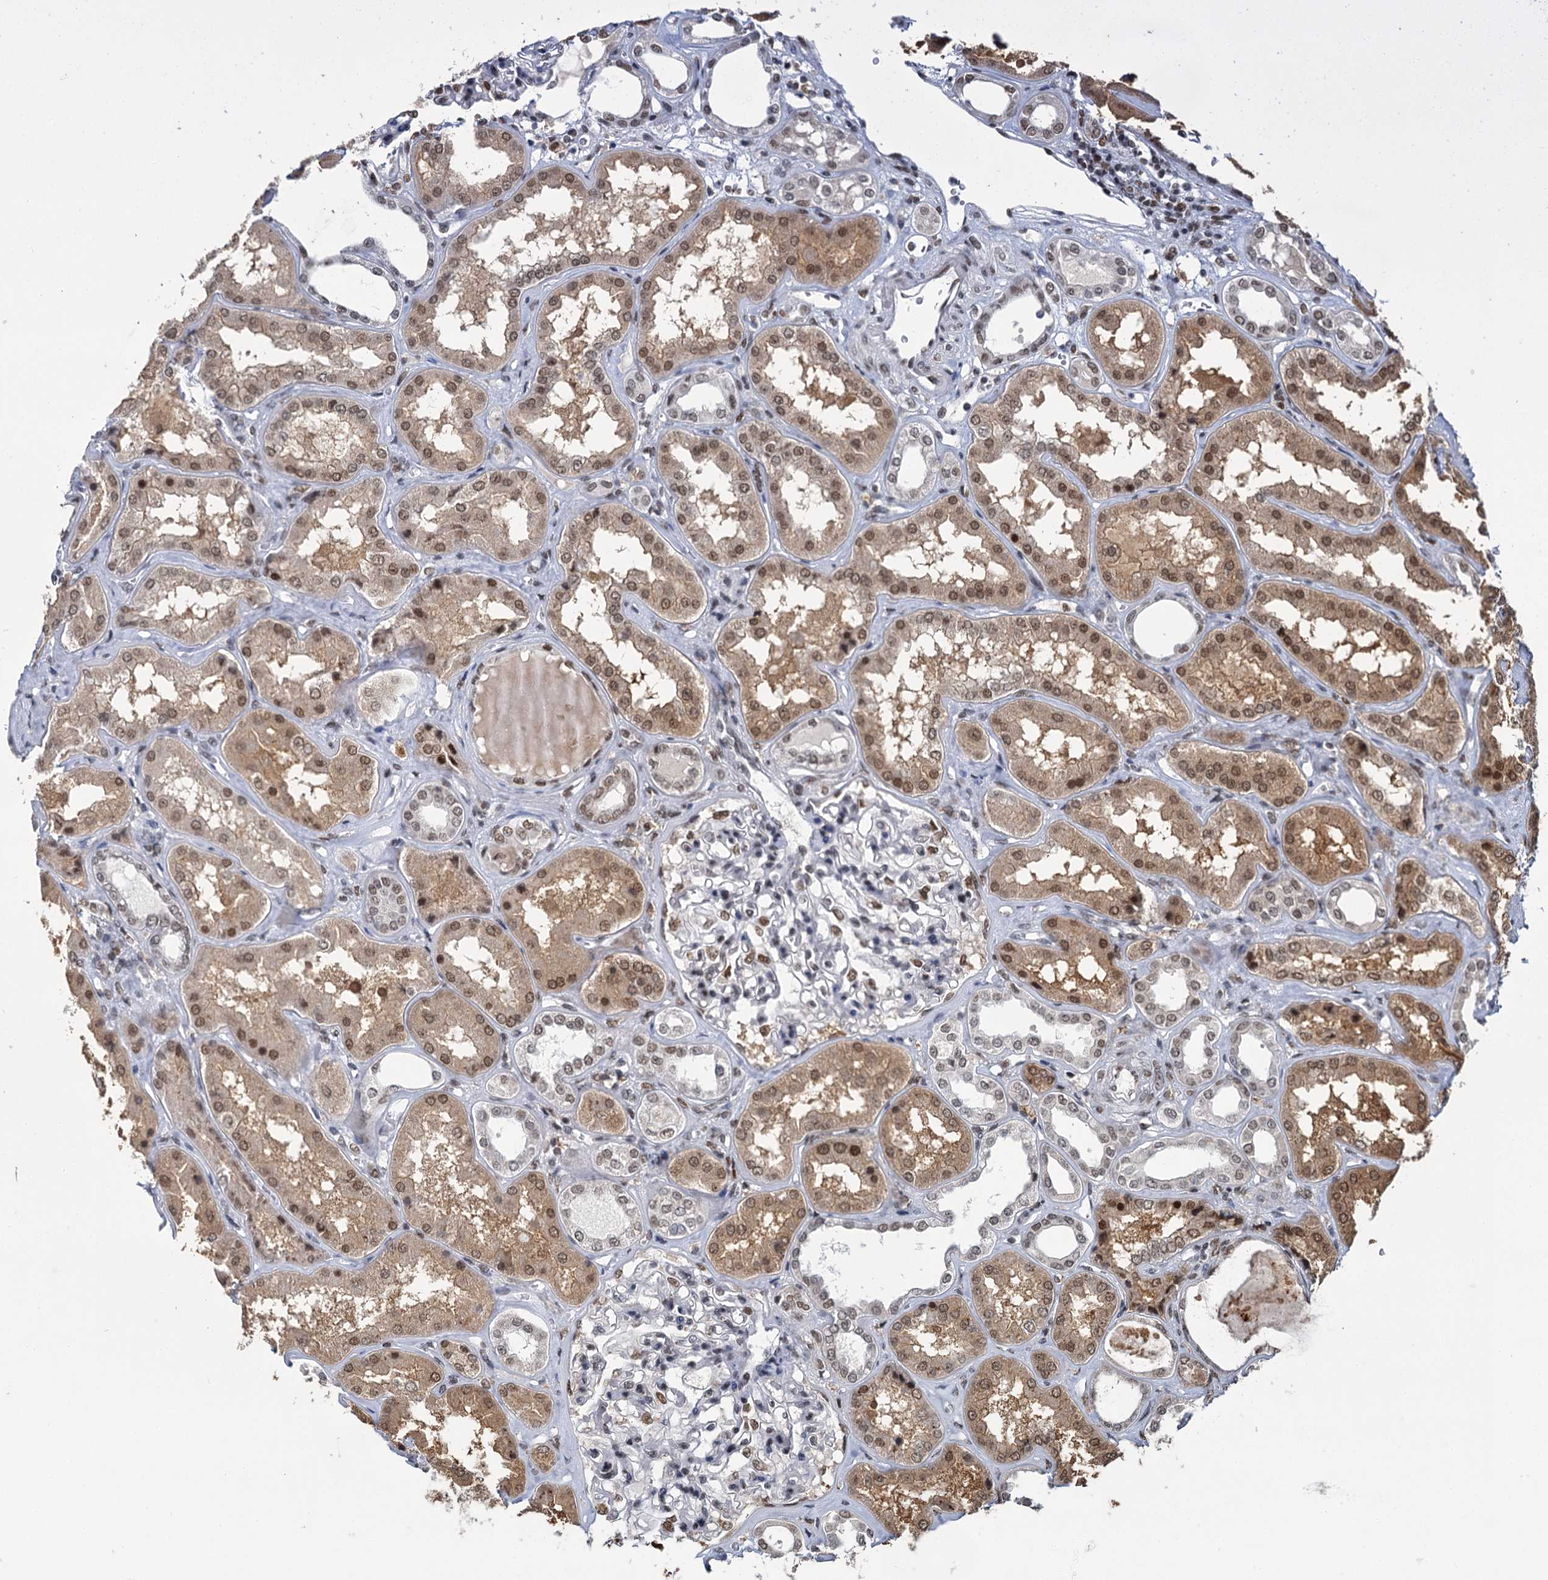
{"staining": {"intensity": "moderate", "quantity": "25%-75%", "location": "nuclear"}, "tissue": "kidney", "cell_type": "Cells in glomeruli", "image_type": "normal", "snomed": [{"axis": "morphology", "description": "Normal tissue, NOS"}, {"axis": "topography", "description": "Kidney"}], "caption": "This image displays benign kidney stained with immunohistochemistry to label a protein in brown. The nuclear of cells in glomeruli show moderate positivity for the protein. Nuclei are counter-stained blue.", "gene": "PPHLN1", "patient": {"sex": "female", "age": 56}}